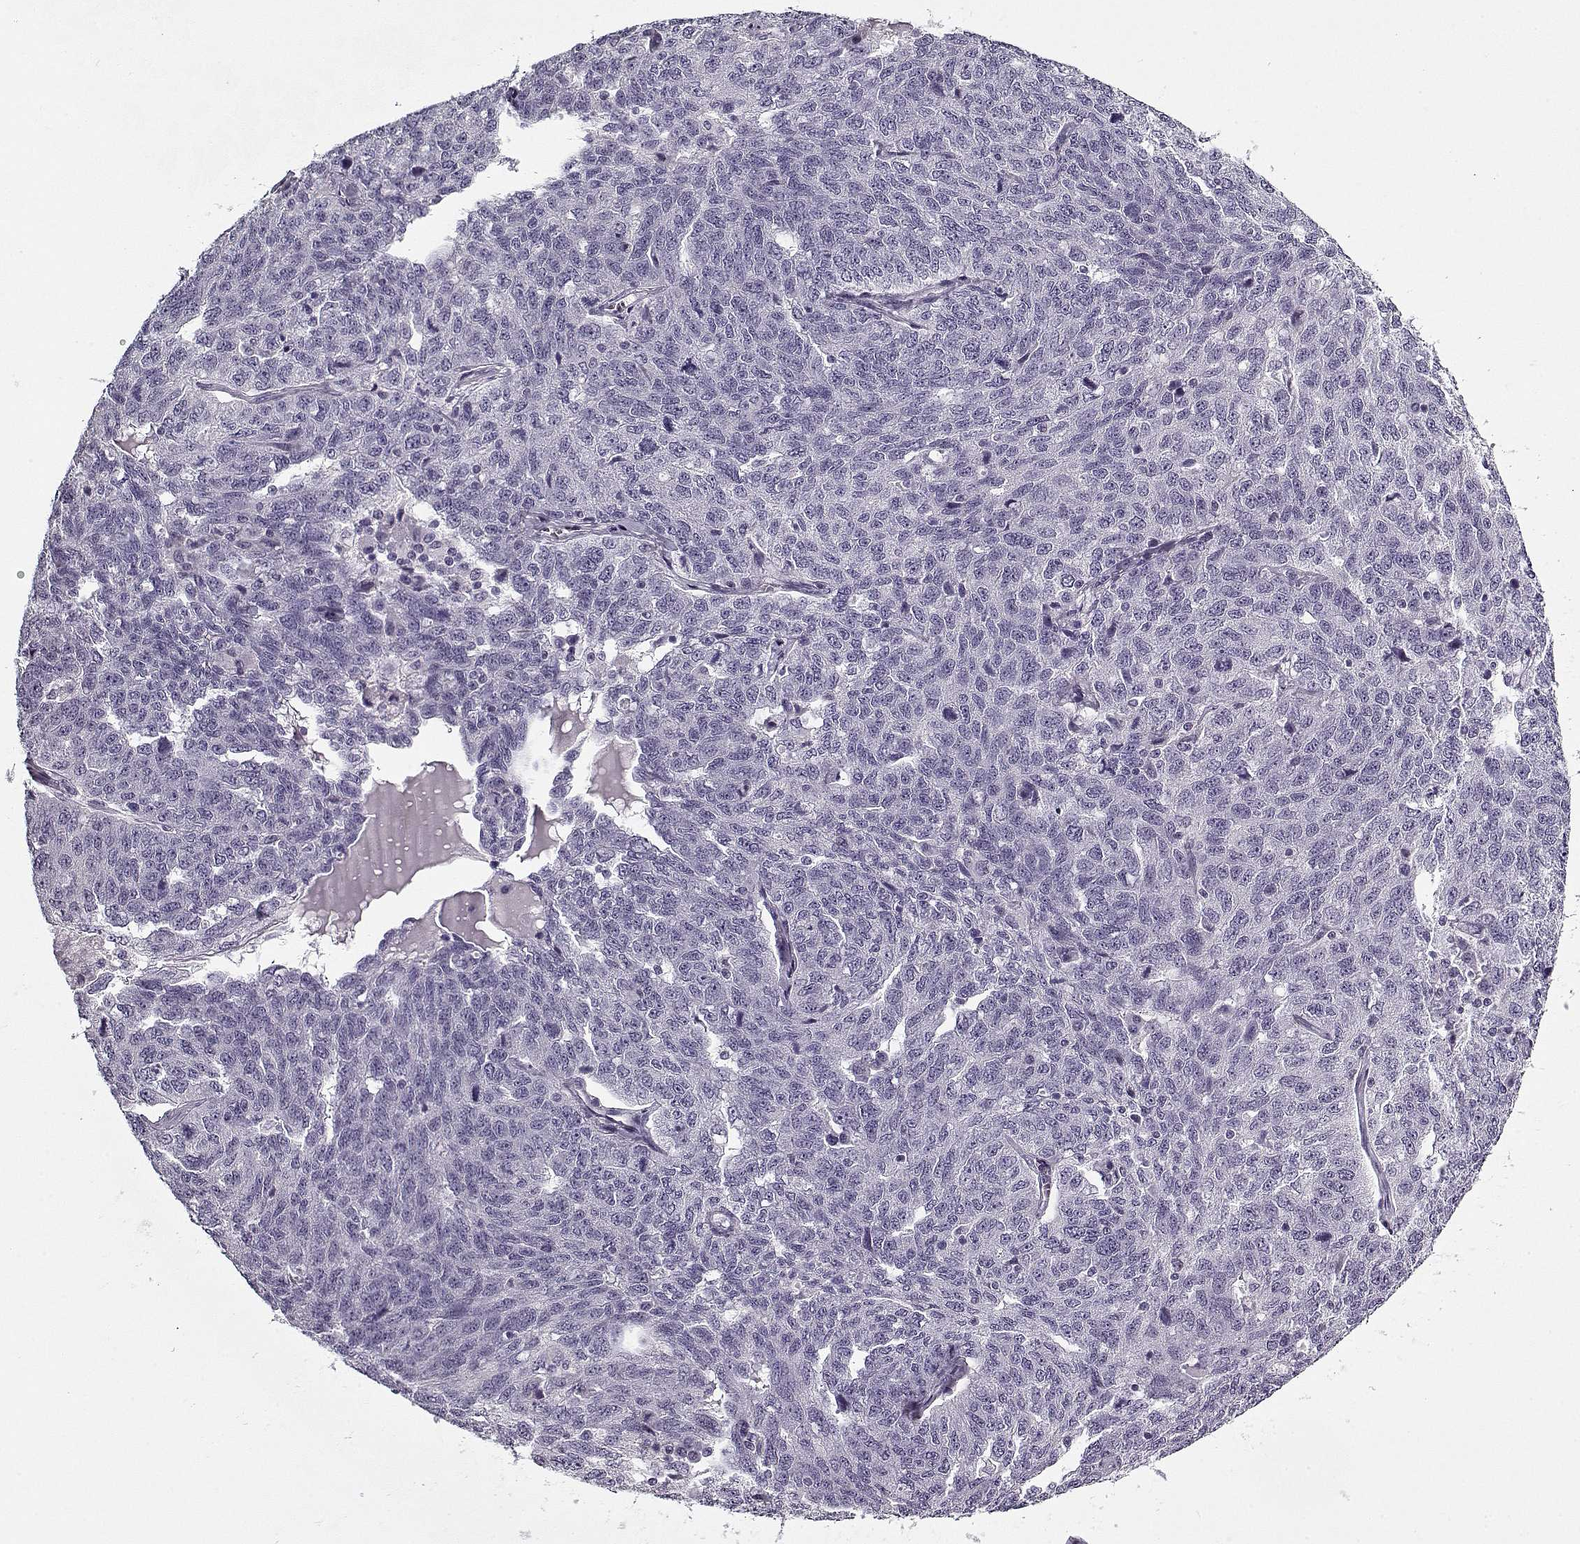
{"staining": {"intensity": "negative", "quantity": "none", "location": "none"}, "tissue": "ovarian cancer", "cell_type": "Tumor cells", "image_type": "cancer", "snomed": [{"axis": "morphology", "description": "Cystadenocarcinoma, serous, NOS"}, {"axis": "topography", "description": "Ovary"}], "caption": "Tumor cells are negative for protein expression in human serous cystadenocarcinoma (ovarian). The staining is performed using DAB (3,3'-diaminobenzidine) brown chromogen with nuclei counter-stained in using hematoxylin.", "gene": "CCDC136", "patient": {"sex": "female", "age": 71}}